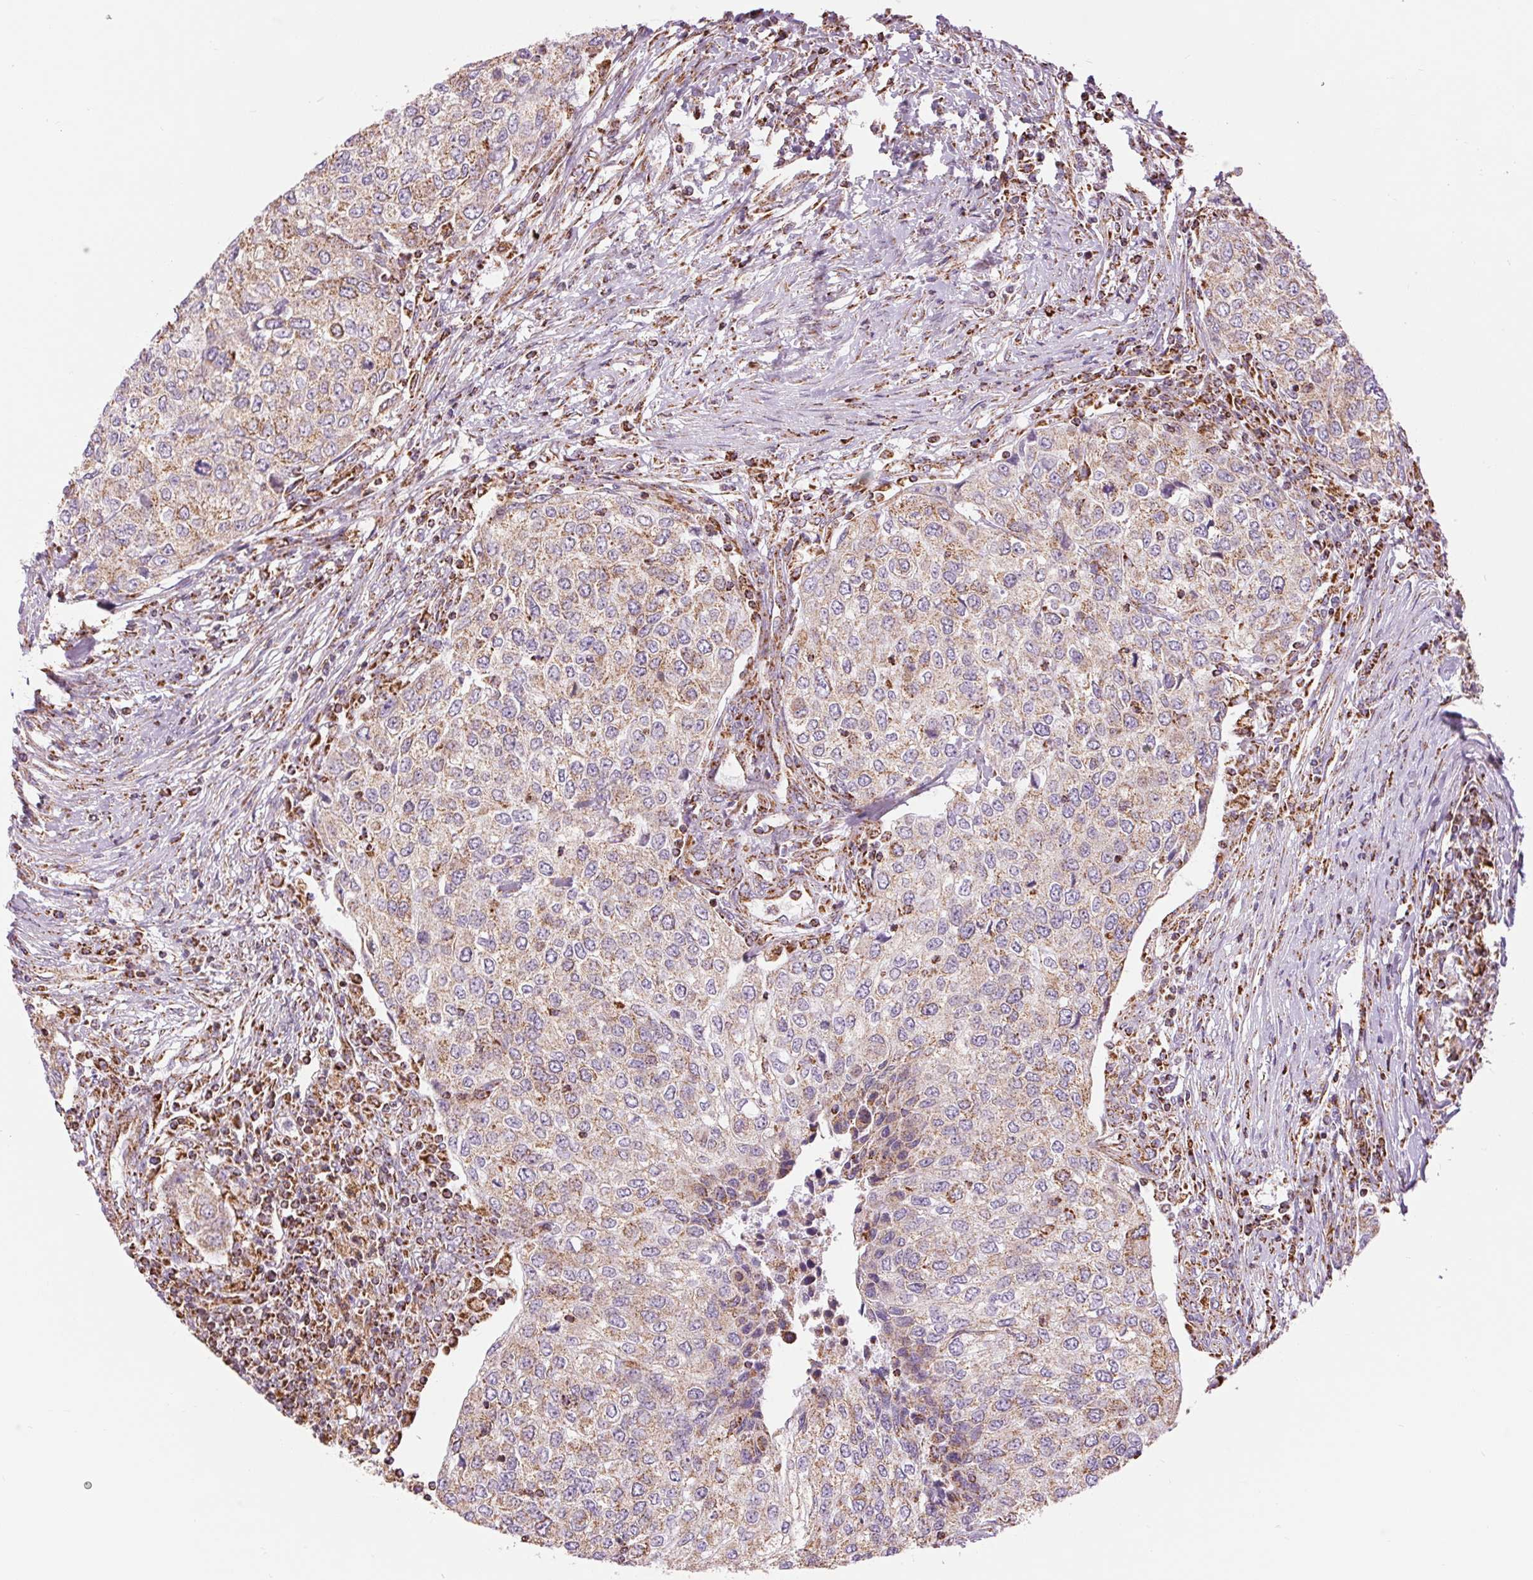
{"staining": {"intensity": "moderate", "quantity": "25%-75%", "location": "cytoplasmic/membranous"}, "tissue": "urothelial cancer", "cell_type": "Tumor cells", "image_type": "cancer", "snomed": [{"axis": "morphology", "description": "Urothelial carcinoma, High grade"}, {"axis": "topography", "description": "Urinary bladder"}], "caption": "Immunohistochemical staining of human high-grade urothelial carcinoma exhibits medium levels of moderate cytoplasmic/membranous protein expression in about 25%-75% of tumor cells. Using DAB (3,3'-diaminobenzidine) (brown) and hematoxylin (blue) stains, captured at high magnification using brightfield microscopy.", "gene": "ATP5PB", "patient": {"sex": "female", "age": 78}}